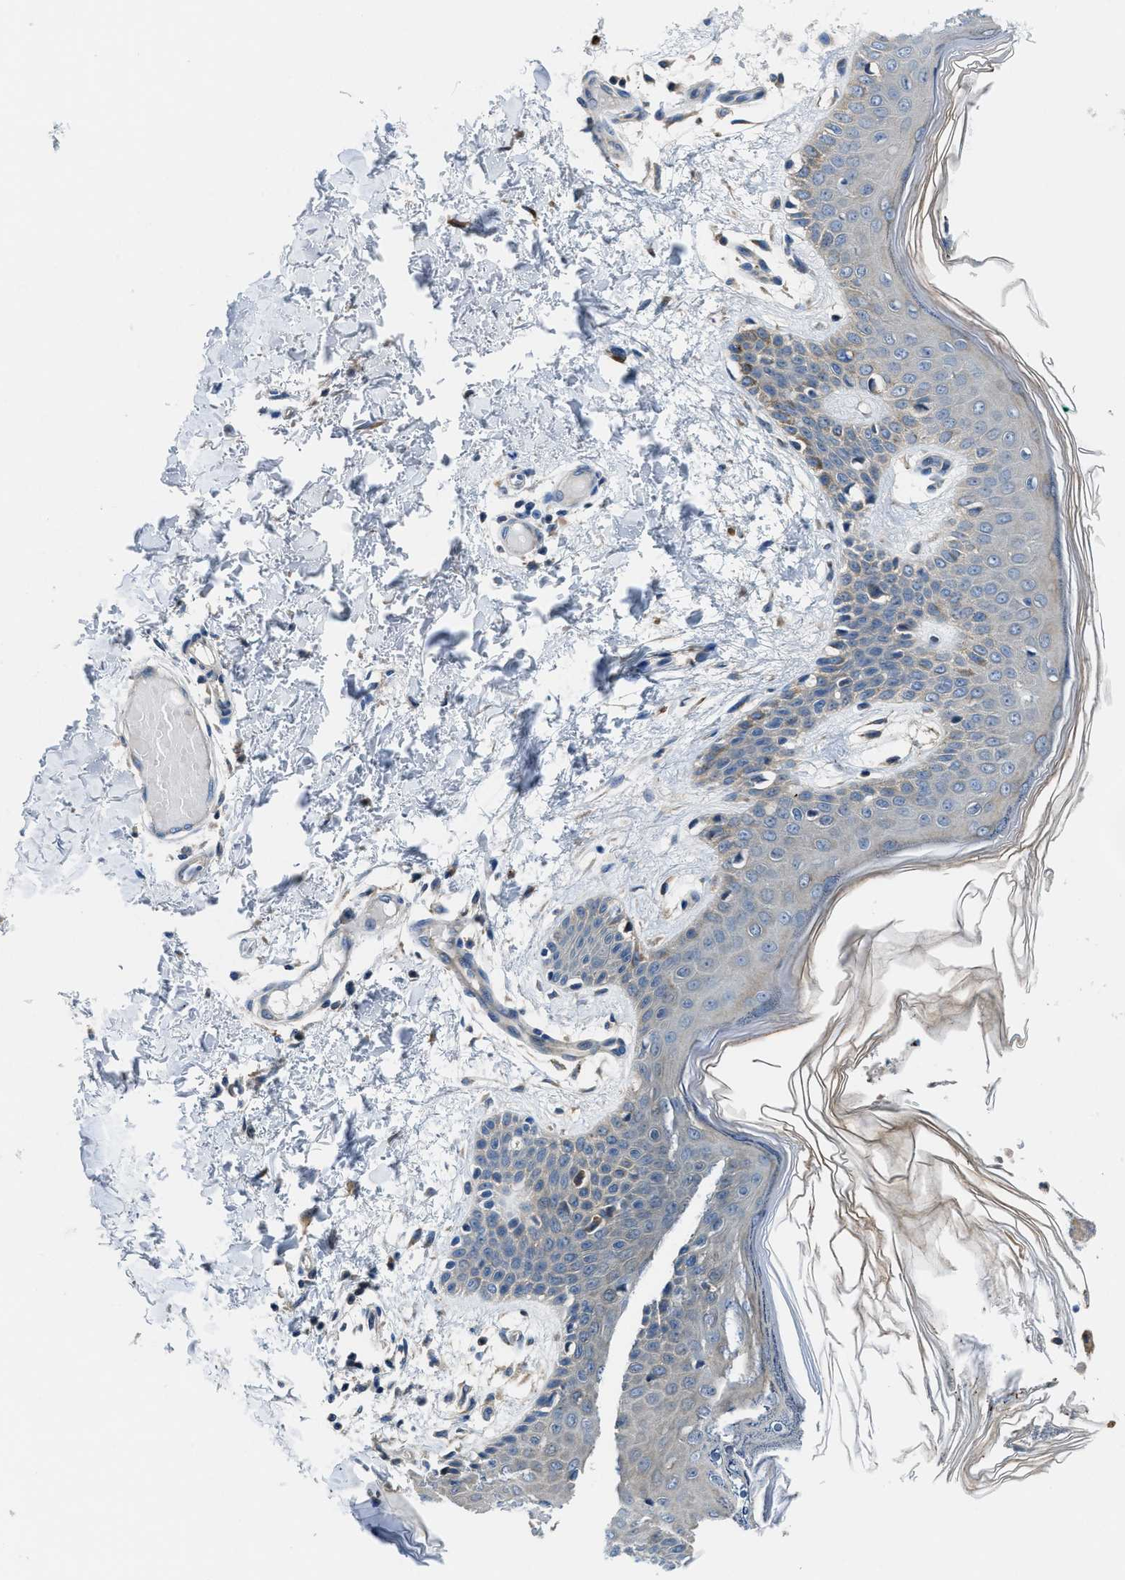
{"staining": {"intensity": "weak", "quantity": "25%-75%", "location": "cytoplasmic/membranous"}, "tissue": "skin", "cell_type": "Fibroblasts", "image_type": "normal", "snomed": [{"axis": "morphology", "description": "Normal tissue, NOS"}, {"axis": "topography", "description": "Skin"}], "caption": "High-power microscopy captured an immunohistochemistry photomicrograph of benign skin, revealing weak cytoplasmic/membranous expression in approximately 25%-75% of fibroblasts. The protein of interest is shown in brown color, while the nuclei are stained blue.", "gene": "MAP3K20", "patient": {"sex": "male", "age": 53}}